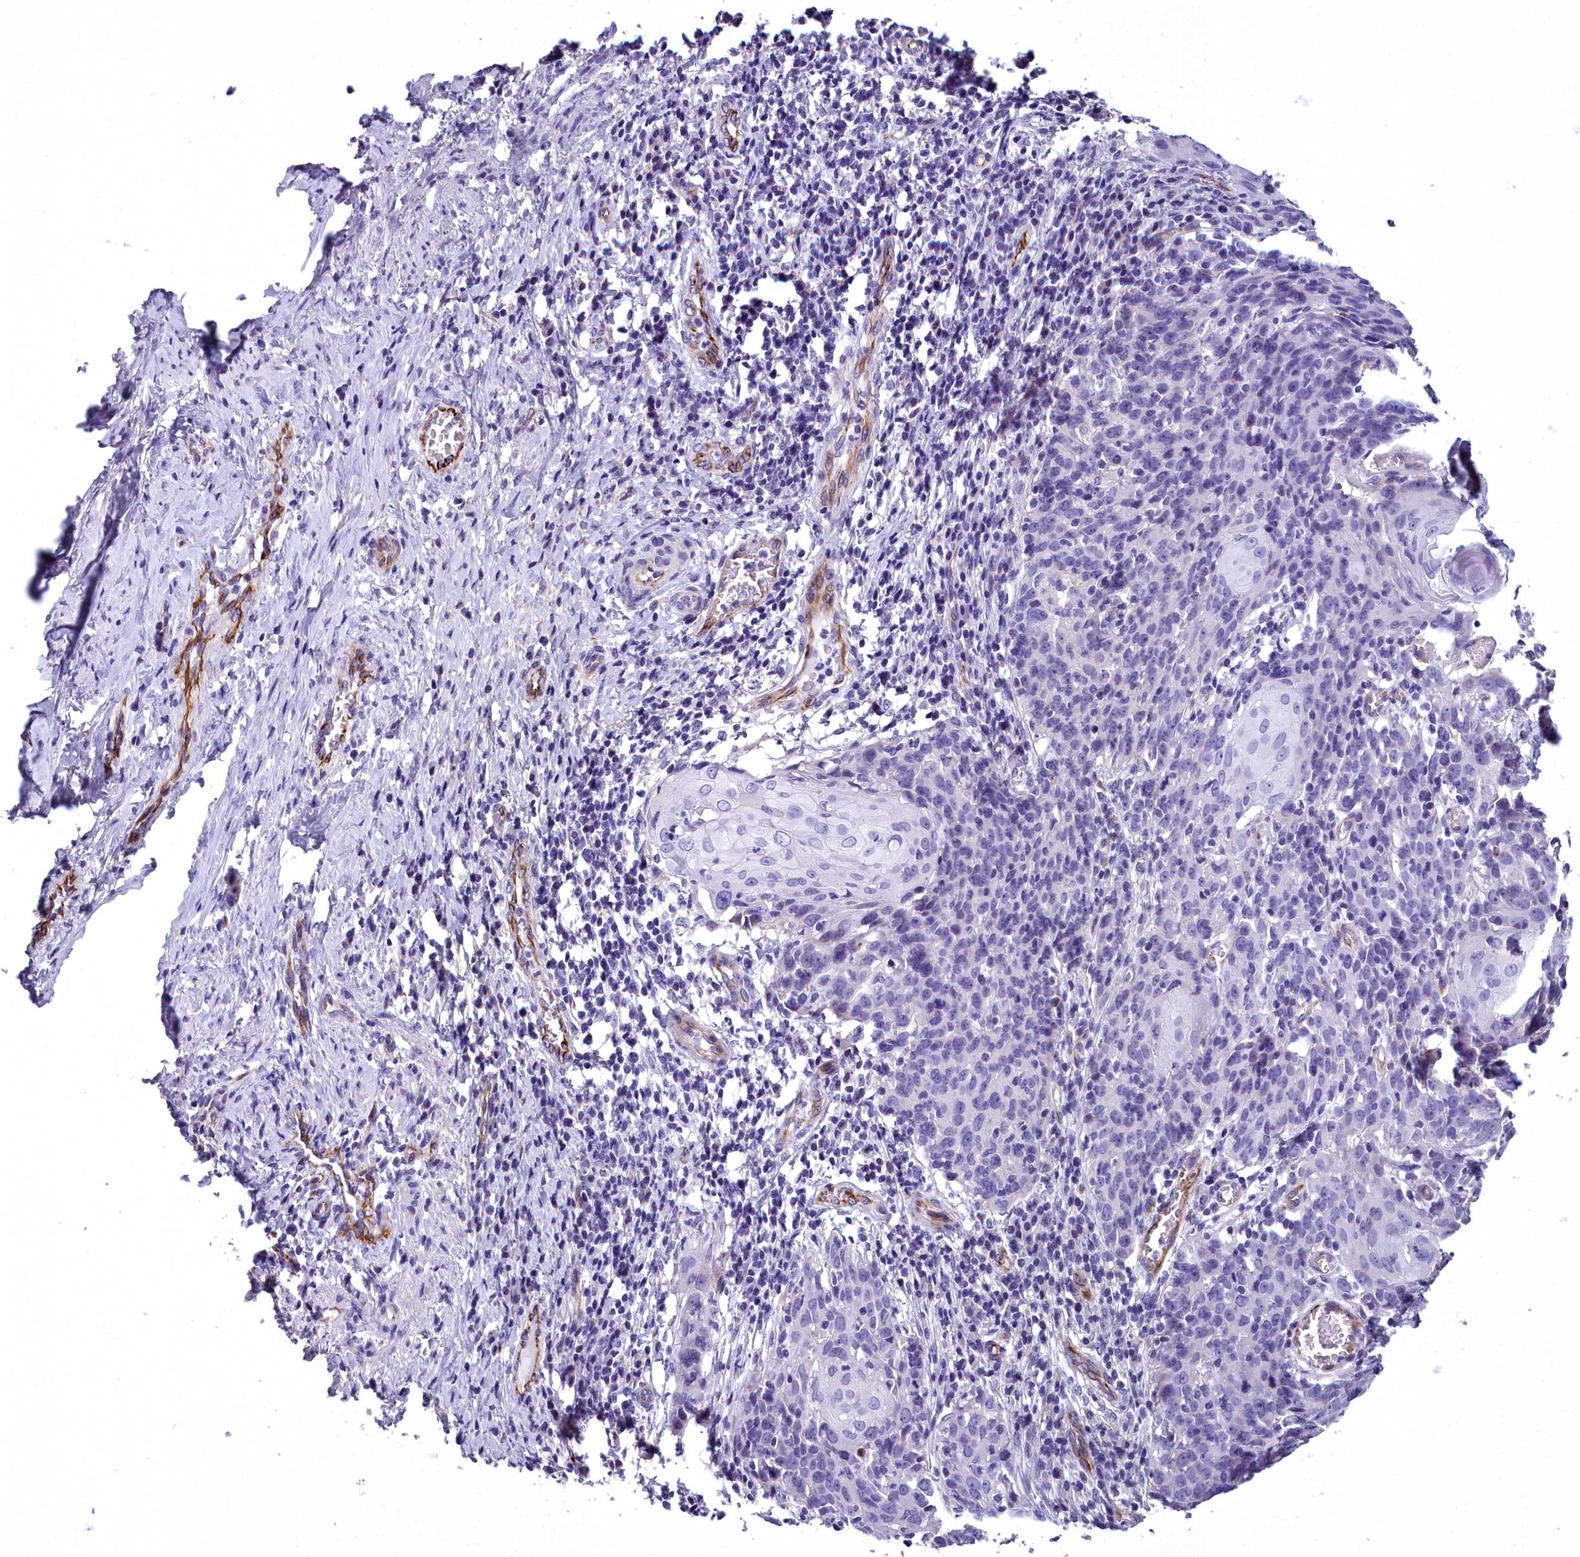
{"staining": {"intensity": "negative", "quantity": "none", "location": "none"}, "tissue": "cervical cancer", "cell_type": "Tumor cells", "image_type": "cancer", "snomed": [{"axis": "morphology", "description": "Squamous cell carcinoma, NOS"}, {"axis": "topography", "description": "Cervix"}], "caption": "IHC of cervical cancer reveals no positivity in tumor cells.", "gene": "TIMM22", "patient": {"sex": "female", "age": 50}}